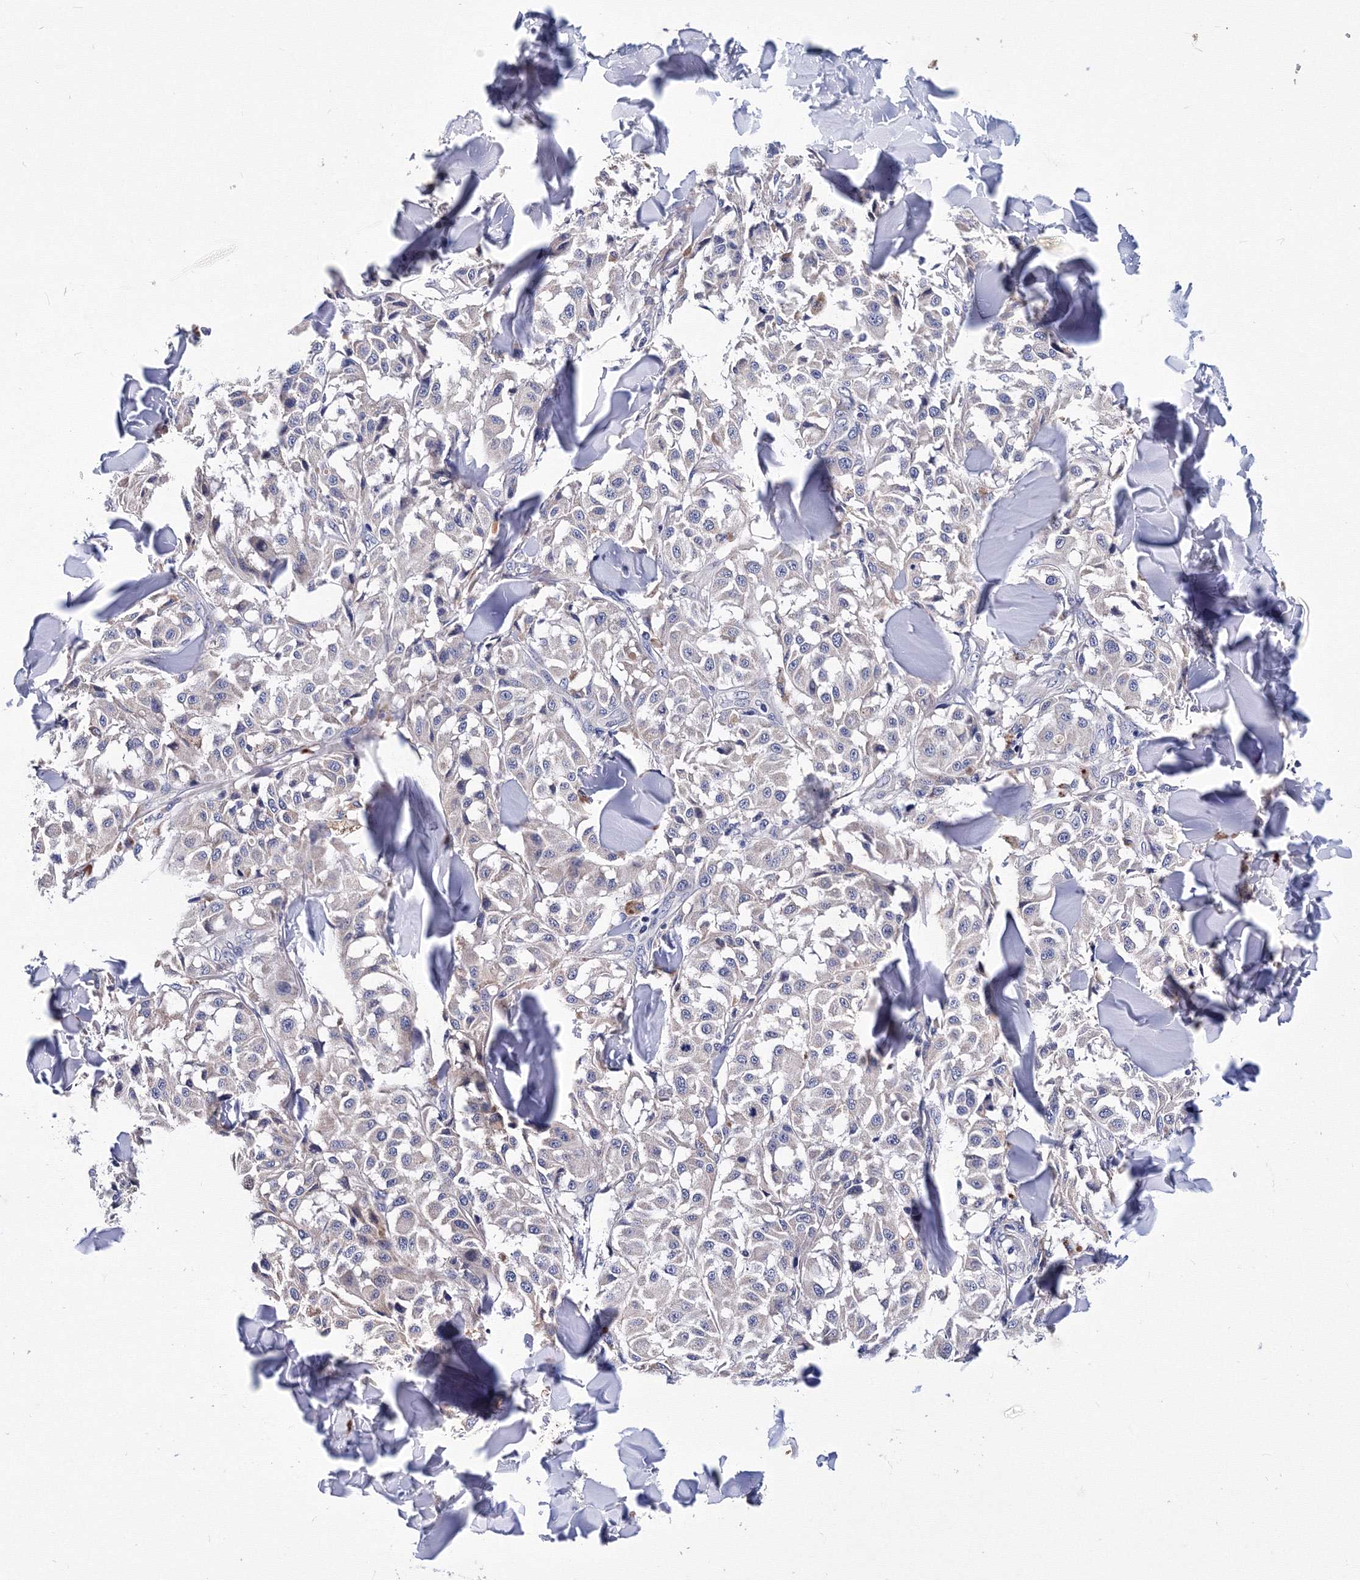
{"staining": {"intensity": "negative", "quantity": "none", "location": "none"}, "tissue": "melanoma", "cell_type": "Tumor cells", "image_type": "cancer", "snomed": [{"axis": "morphology", "description": "Malignant melanoma, NOS"}, {"axis": "topography", "description": "Skin"}], "caption": "This is an immunohistochemistry histopathology image of malignant melanoma. There is no staining in tumor cells.", "gene": "TRPM2", "patient": {"sex": "female", "age": 64}}